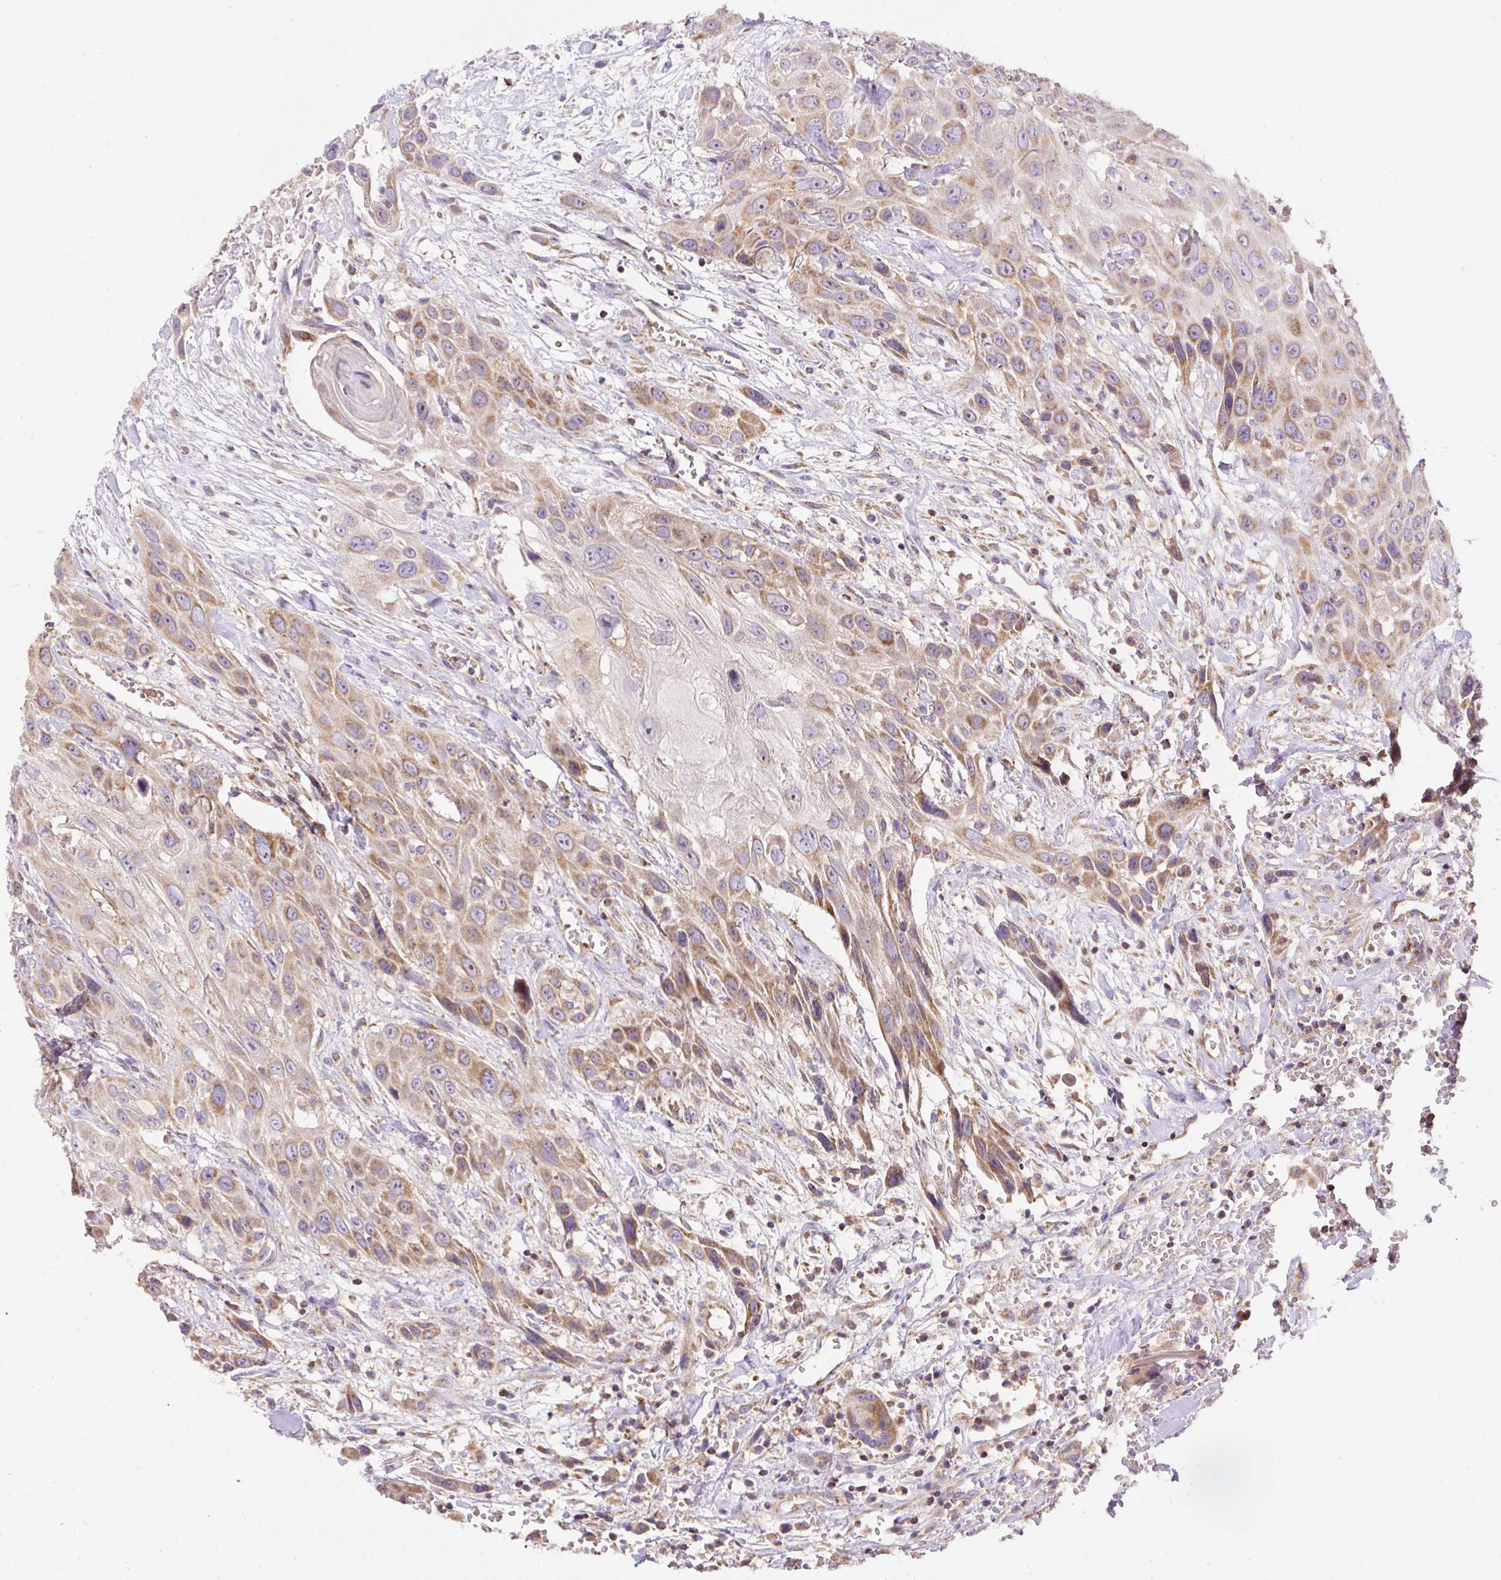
{"staining": {"intensity": "moderate", "quantity": ">75%", "location": "cytoplasmic/membranous"}, "tissue": "head and neck cancer", "cell_type": "Tumor cells", "image_type": "cancer", "snomed": [{"axis": "morphology", "description": "Squamous cell carcinoma, NOS"}, {"axis": "topography", "description": "Head-Neck"}], "caption": "Immunohistochemical staining of human squamous cell carcinoma (head and neck) displays moderate cytoplasmic/membranous protein staining in approximately >75% of tumor cells. Nuclei are stained in blue.", "gene": "NDUFAF2", "patient": {"sex": "male", "age": 81}}